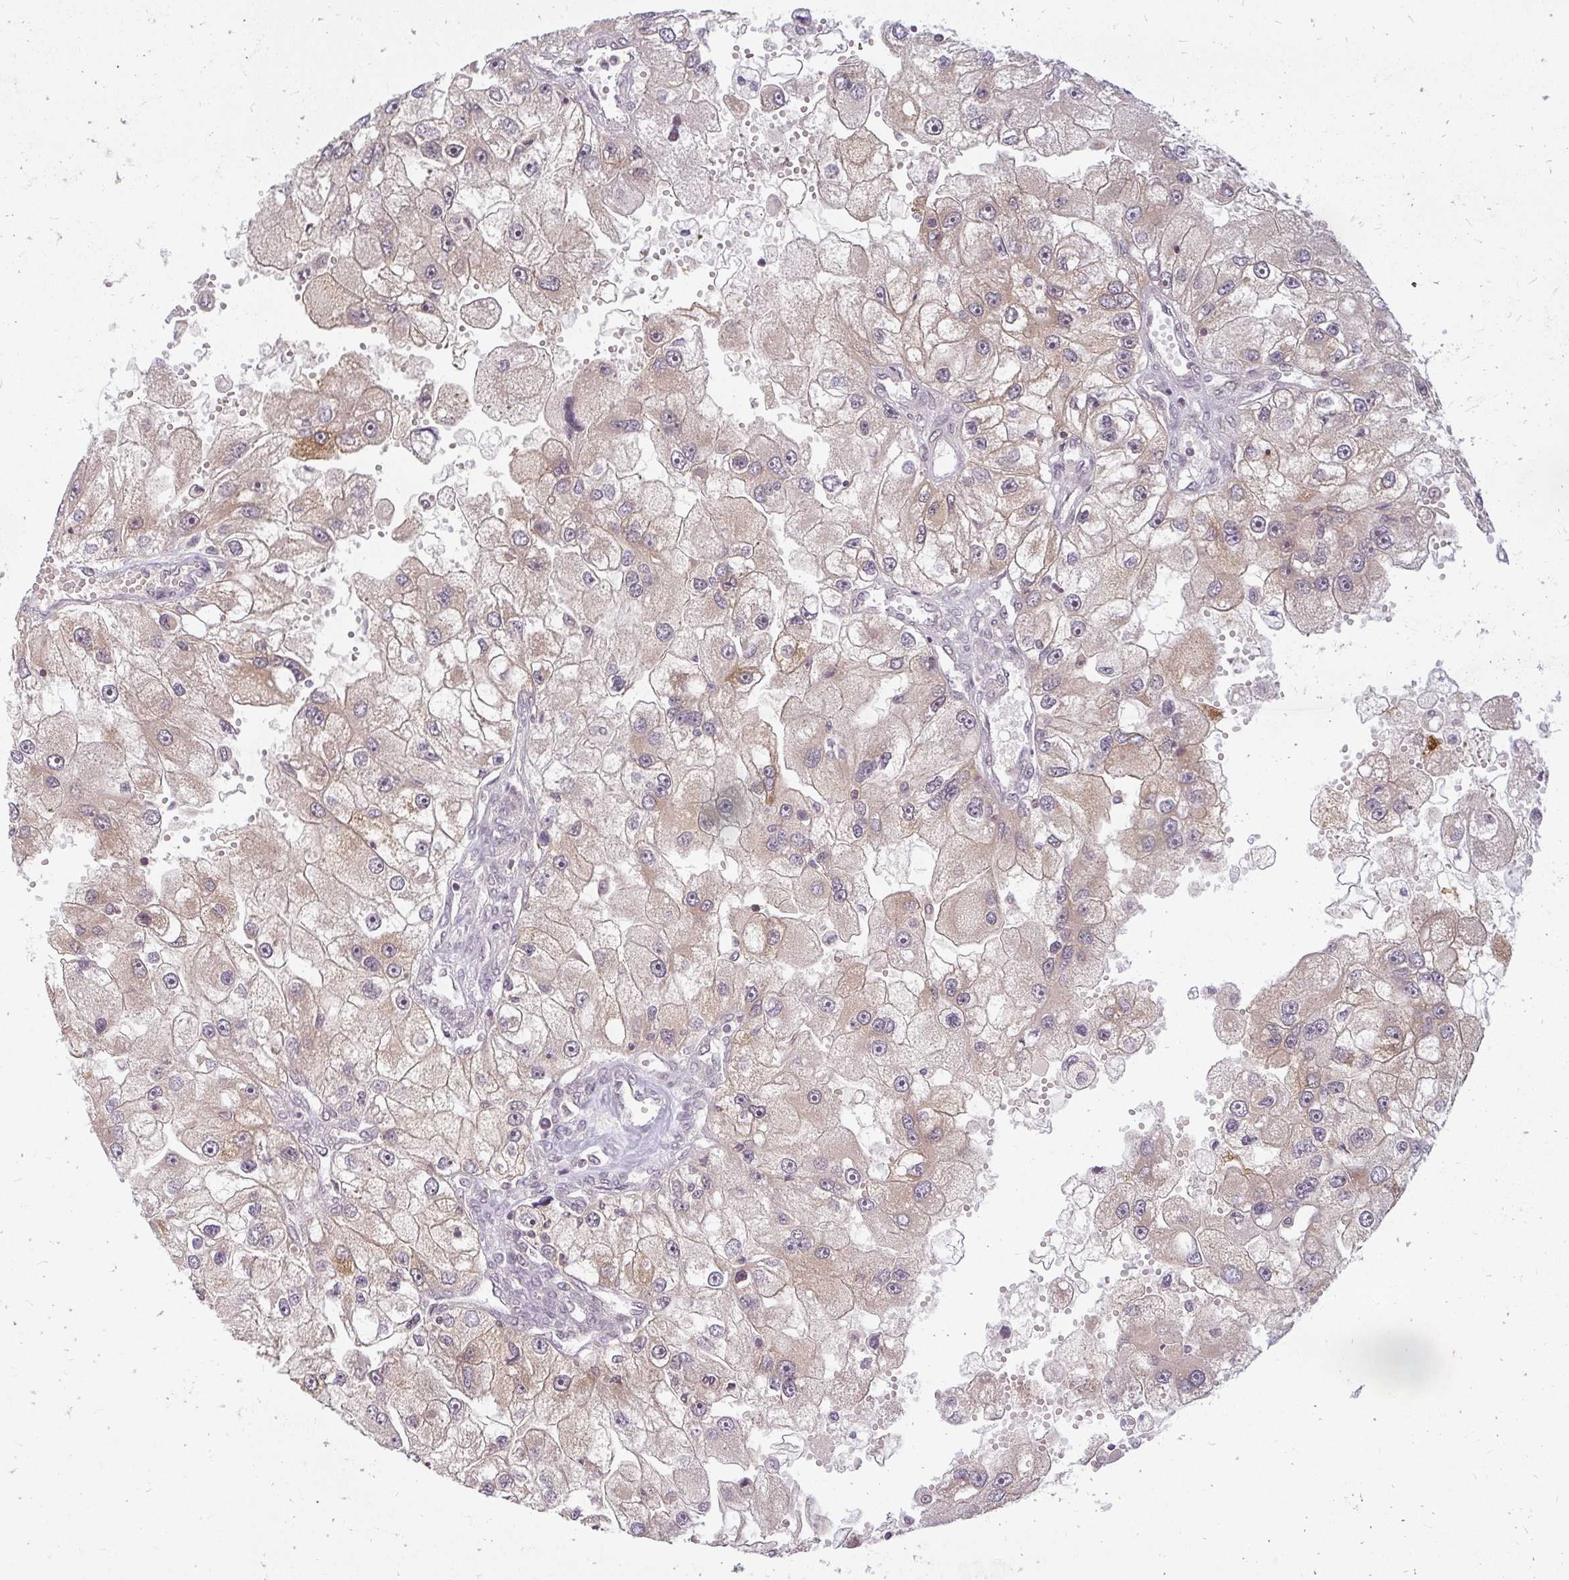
{"staining": {"intensity": "moderate", "quantity": "<25%", "location": "cytoplasmic/membranous"}, "tissue": "renal cancer", "cell_type": "Tumor cells", "image_type": "cancer", "snomed": [{"axis": "morphology", "description": "Adenocarcinoma, NOS"}, {"axis": "topography", "description": "Kidney"}], "caption": "Adenocarcinoma (renal) was stained to show a protein in brown. There is low levels of moderate cytoplasmic/membranous positivity in about <25% of tumor cells.", "gene": "GTF3C6", "patient": {"sex": "male", "age": 63}}